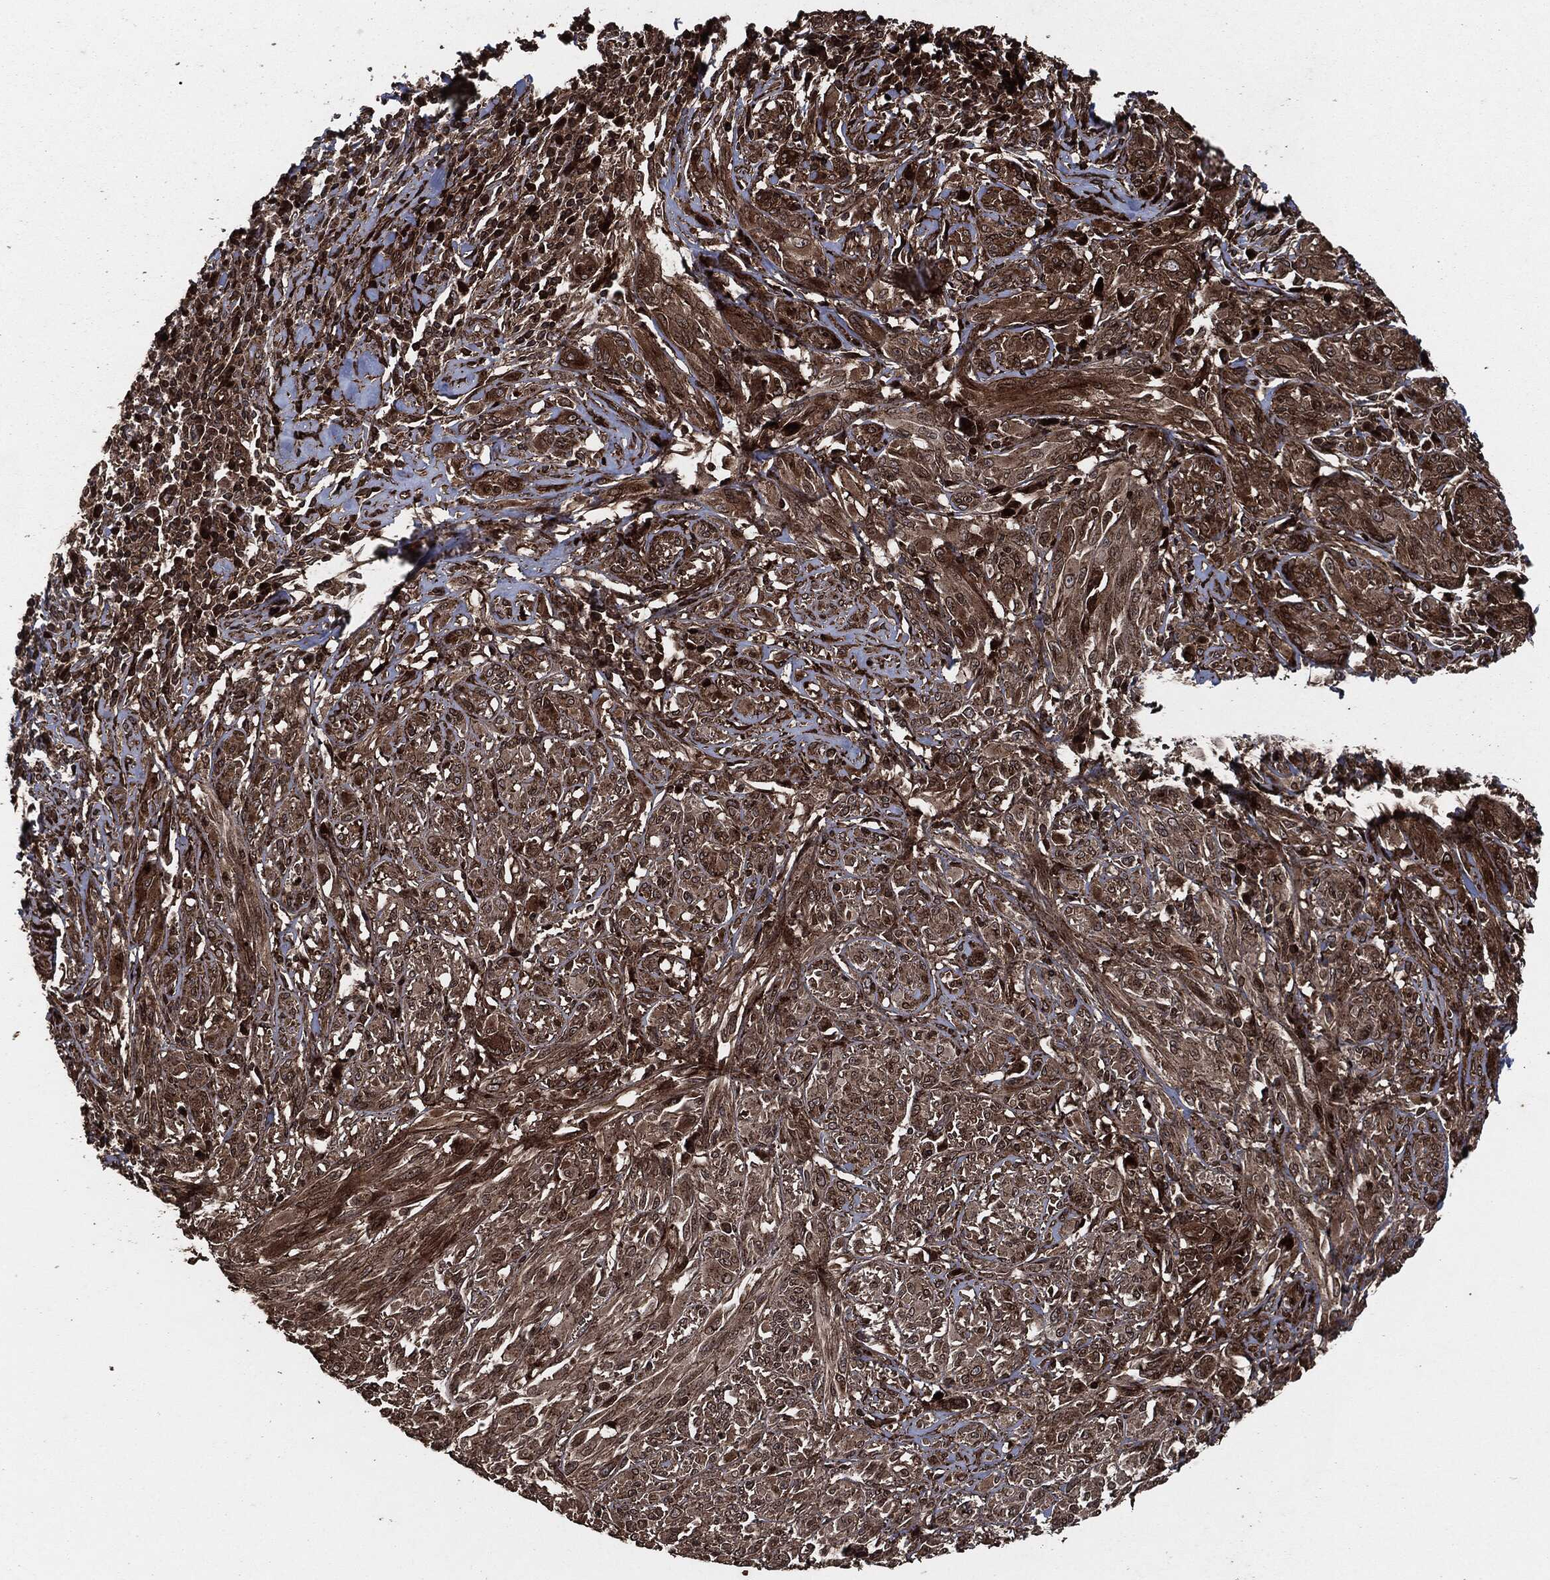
{"staining": {"intensity": "moderate", "quantity": ">75%", "location": "cytoplasmic/membranous"}, "tissue": "melanoma", "cell_type": "Tumor cells", "image_type": "cancer", "snomed": [{"axis": "morphology", "description": "Malignant melanoma, NOS"}, {"axis": "topography", "description": "Skin"}], "caption": "Brown immunohistochemical staining in human malignant melanoma exhibits moderate cytoplasmic/membranous positivity in about >75% of tumor cells. The protein of interest is stained brown, and the nuclei are stained in blue (DAB IHC with brightfield microscopy, high magnification).", "gene": "IFIT1", "patient": {"sex": "female", "age": 91}}